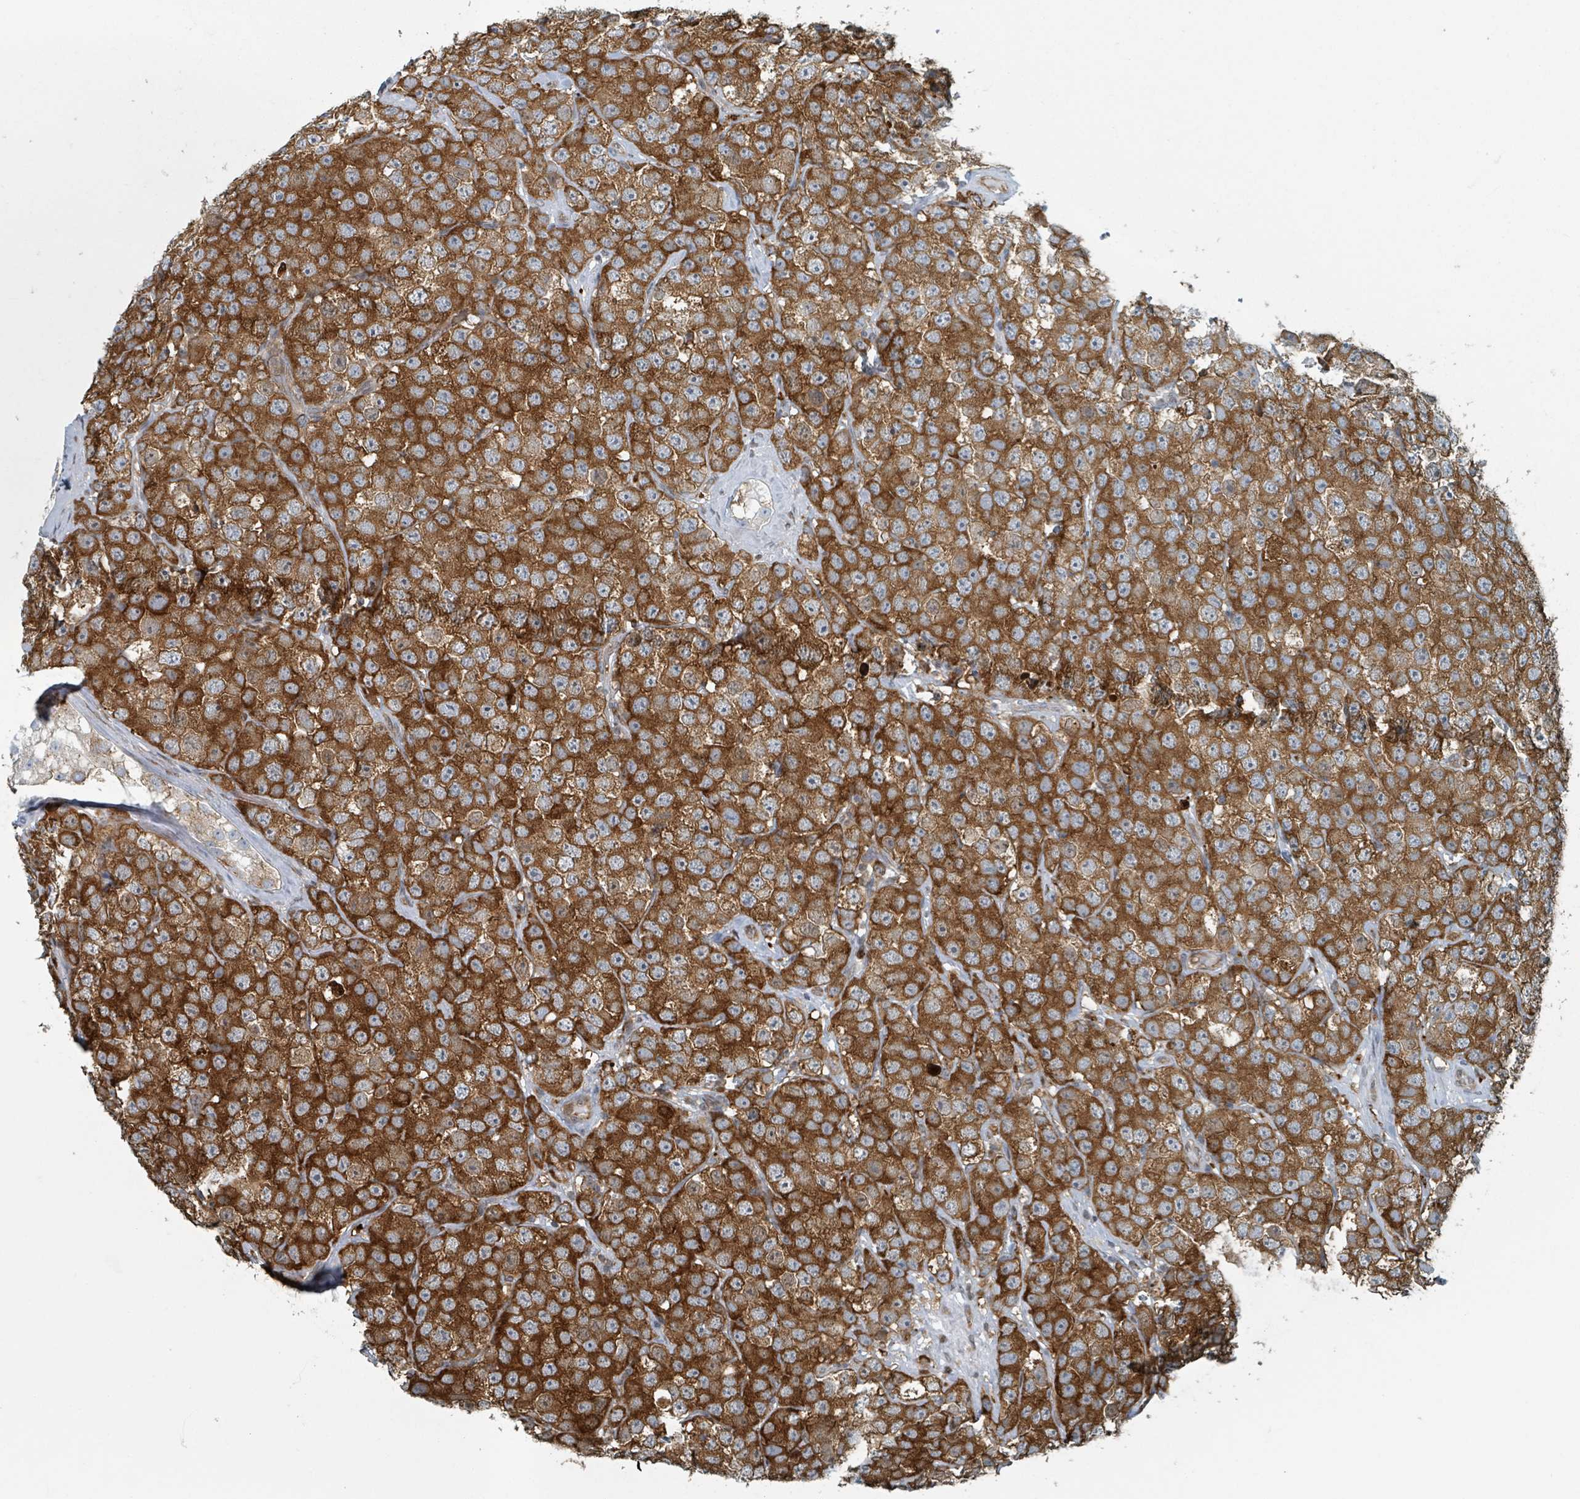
{"staining": {"intensity": "strong", "quantity": ">75%", "location": "cytoplasmic/membranous"}, "tissue": "testis cancer", "cell_type": "Tumor cells", "image_type": "cancer", "snomed": [{"axis": "morphology", "description": "Seminoma, NOS"}, {"axis": "topography", "description": "Testis"}], "caption": "DAB immunohistochemical staining of seminoma (testis) demonstrates strong cytoplasmic/membranous protein staining in about >75% of tumor cells.", "gene": "RHPN2", "patient": {"sex": "male", "age": 28}}